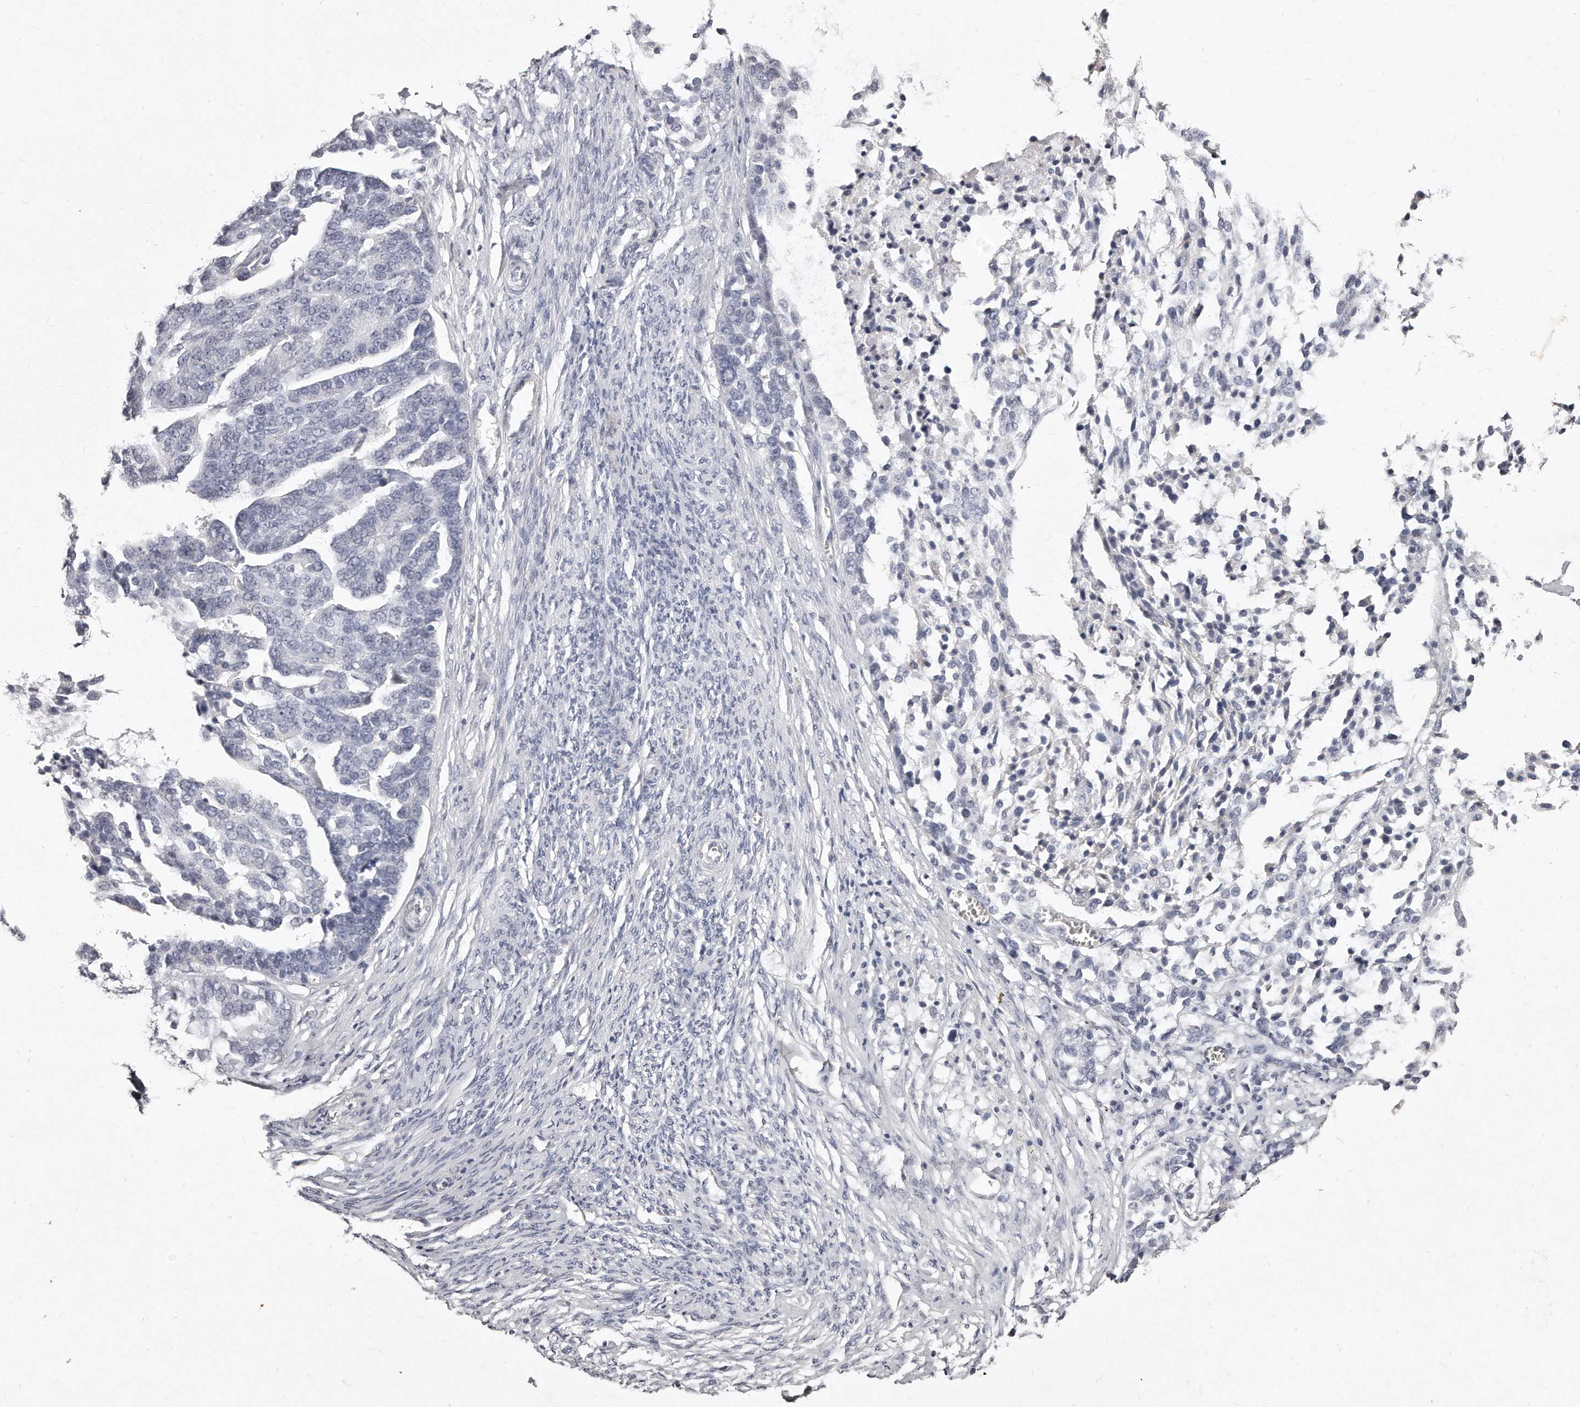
{"staining": {"intensity": "negative", "quantity": "none", "location": "none"}, "tissue": "ovarian cancer", "cell_type": "Tumor cells", "image_type": "cancer", "snomed": [{"axis": "morphology", "description": "Cystadenocarcinoma, serous, NOS"}, {"axis": "topography", "description": "Ovary"}], "caption": "Immunohistochemical staining of human serous cystadenocarcinoma (ovarian) demonstrates no significant positivity in tumor cells. The staining was performed using DAB to visualize the protein expression in brown, while the nuclei were stained in blue with hematoxylin (Magnification: 20x).", "gene": "GDA", "patient": {"sex": "female", "age": 44}}